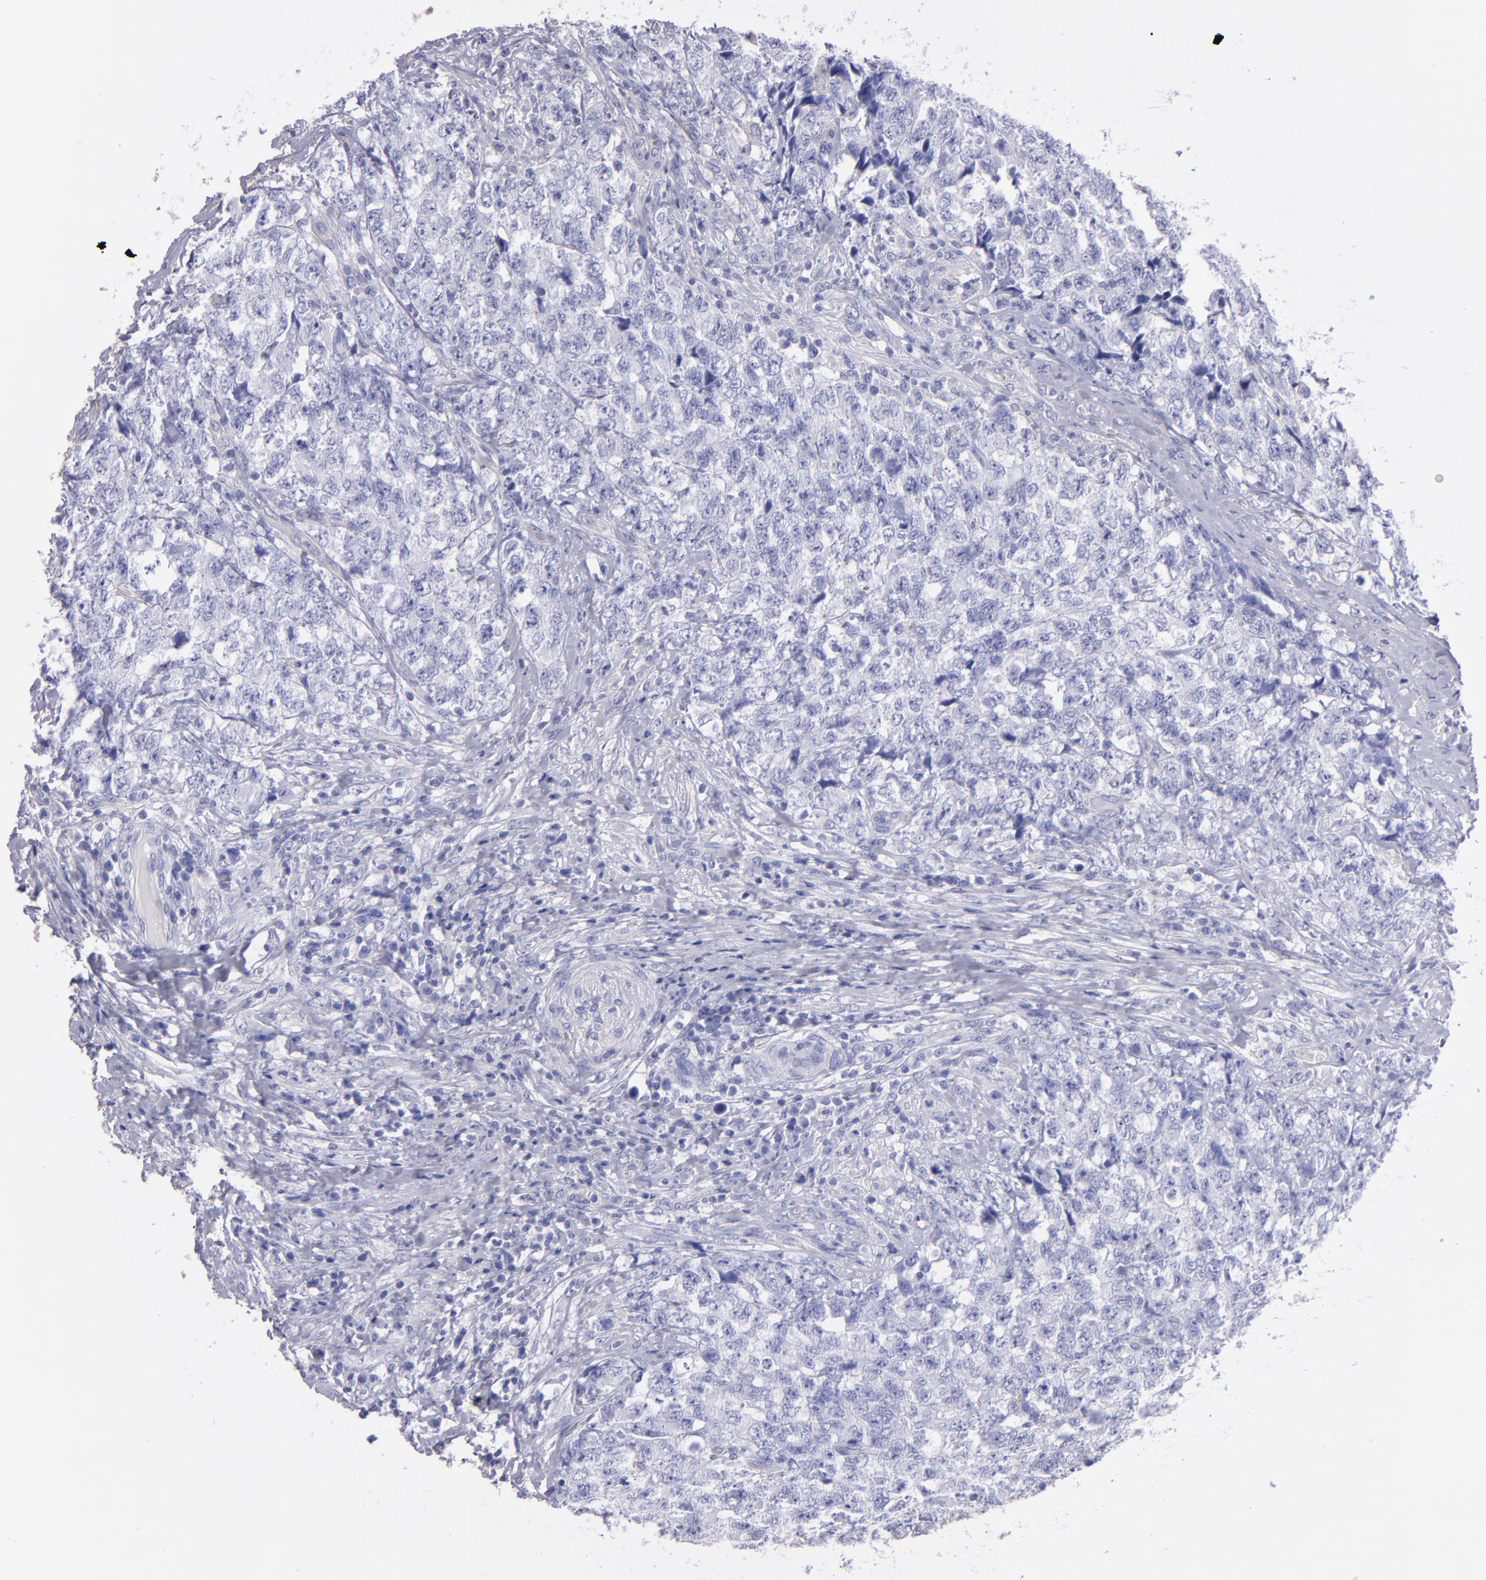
{"staining": {"intensity": "negative", "quantity": "none", "location": "none"}, "tissue": "testis cancer", "cell_type": "Tumor cells", "image_type": "cancer", "snomed": [{"axis": "morphology", "description": "Carcinoma, Embryonal, NOS"}, {"axis": "topography", "description": "Testis"}], "caption": "Tumor cells show no significant positivity in testis cancer (embryonal carcinoma).", "gene": "TG", "patient": {"sex": "male", "age": 31}}